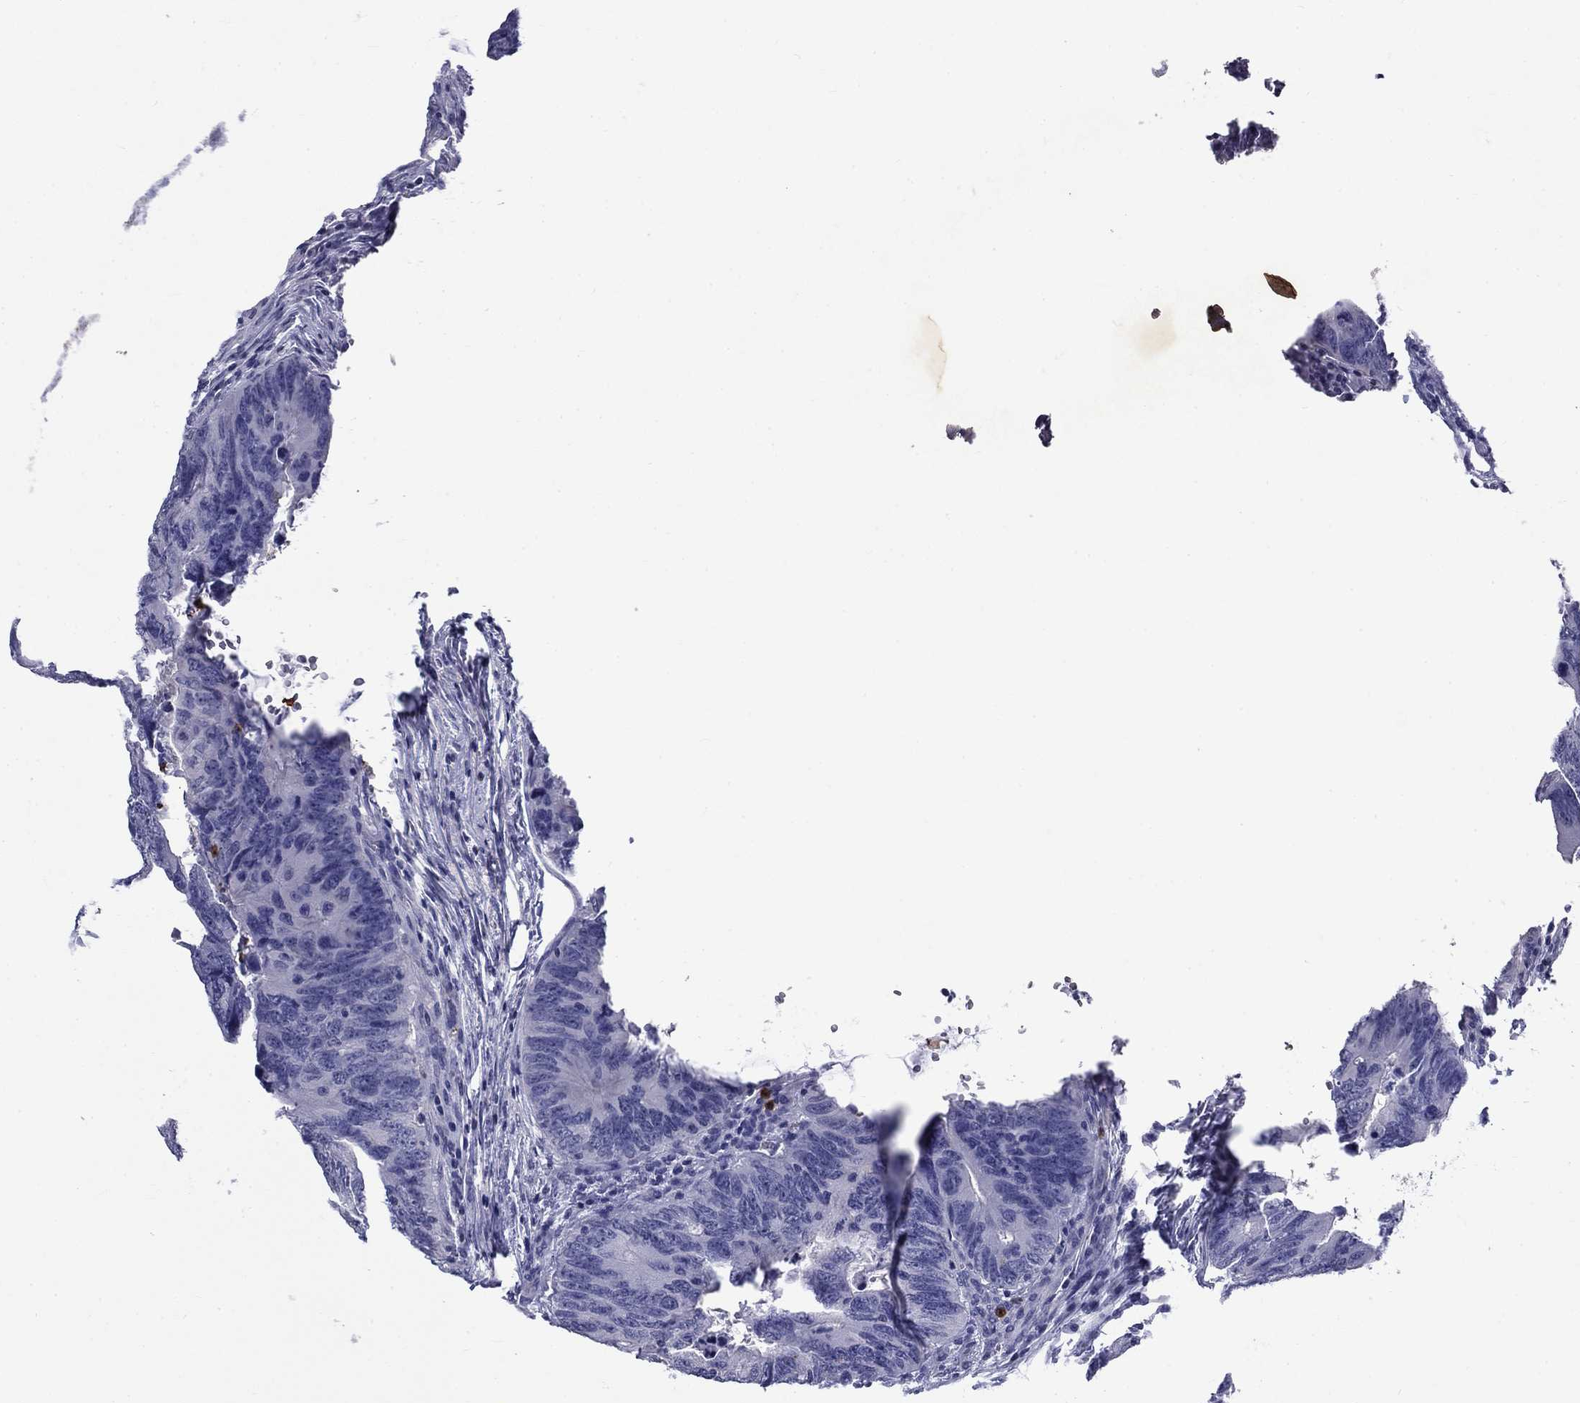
{"staining": {"intensity": "negative", "quantity": "none", "location": "none"}, "tissue": "colorectal cancer", "cell_type": "Tumor cells", "image_type": "cancer", "snomed": [{"axis": "morphology", "description": "Adenocarcinoma, NOS"}, {"axis": "topography", "description": "Colon"}], "caption": "This is a image of immunohistochemistry (IHC) staining of colorectal adenocarcinoma, which shows no expression in tumor cells.", "gene": "IGSF8", "patient": {"sex": "female", "age": 82}}